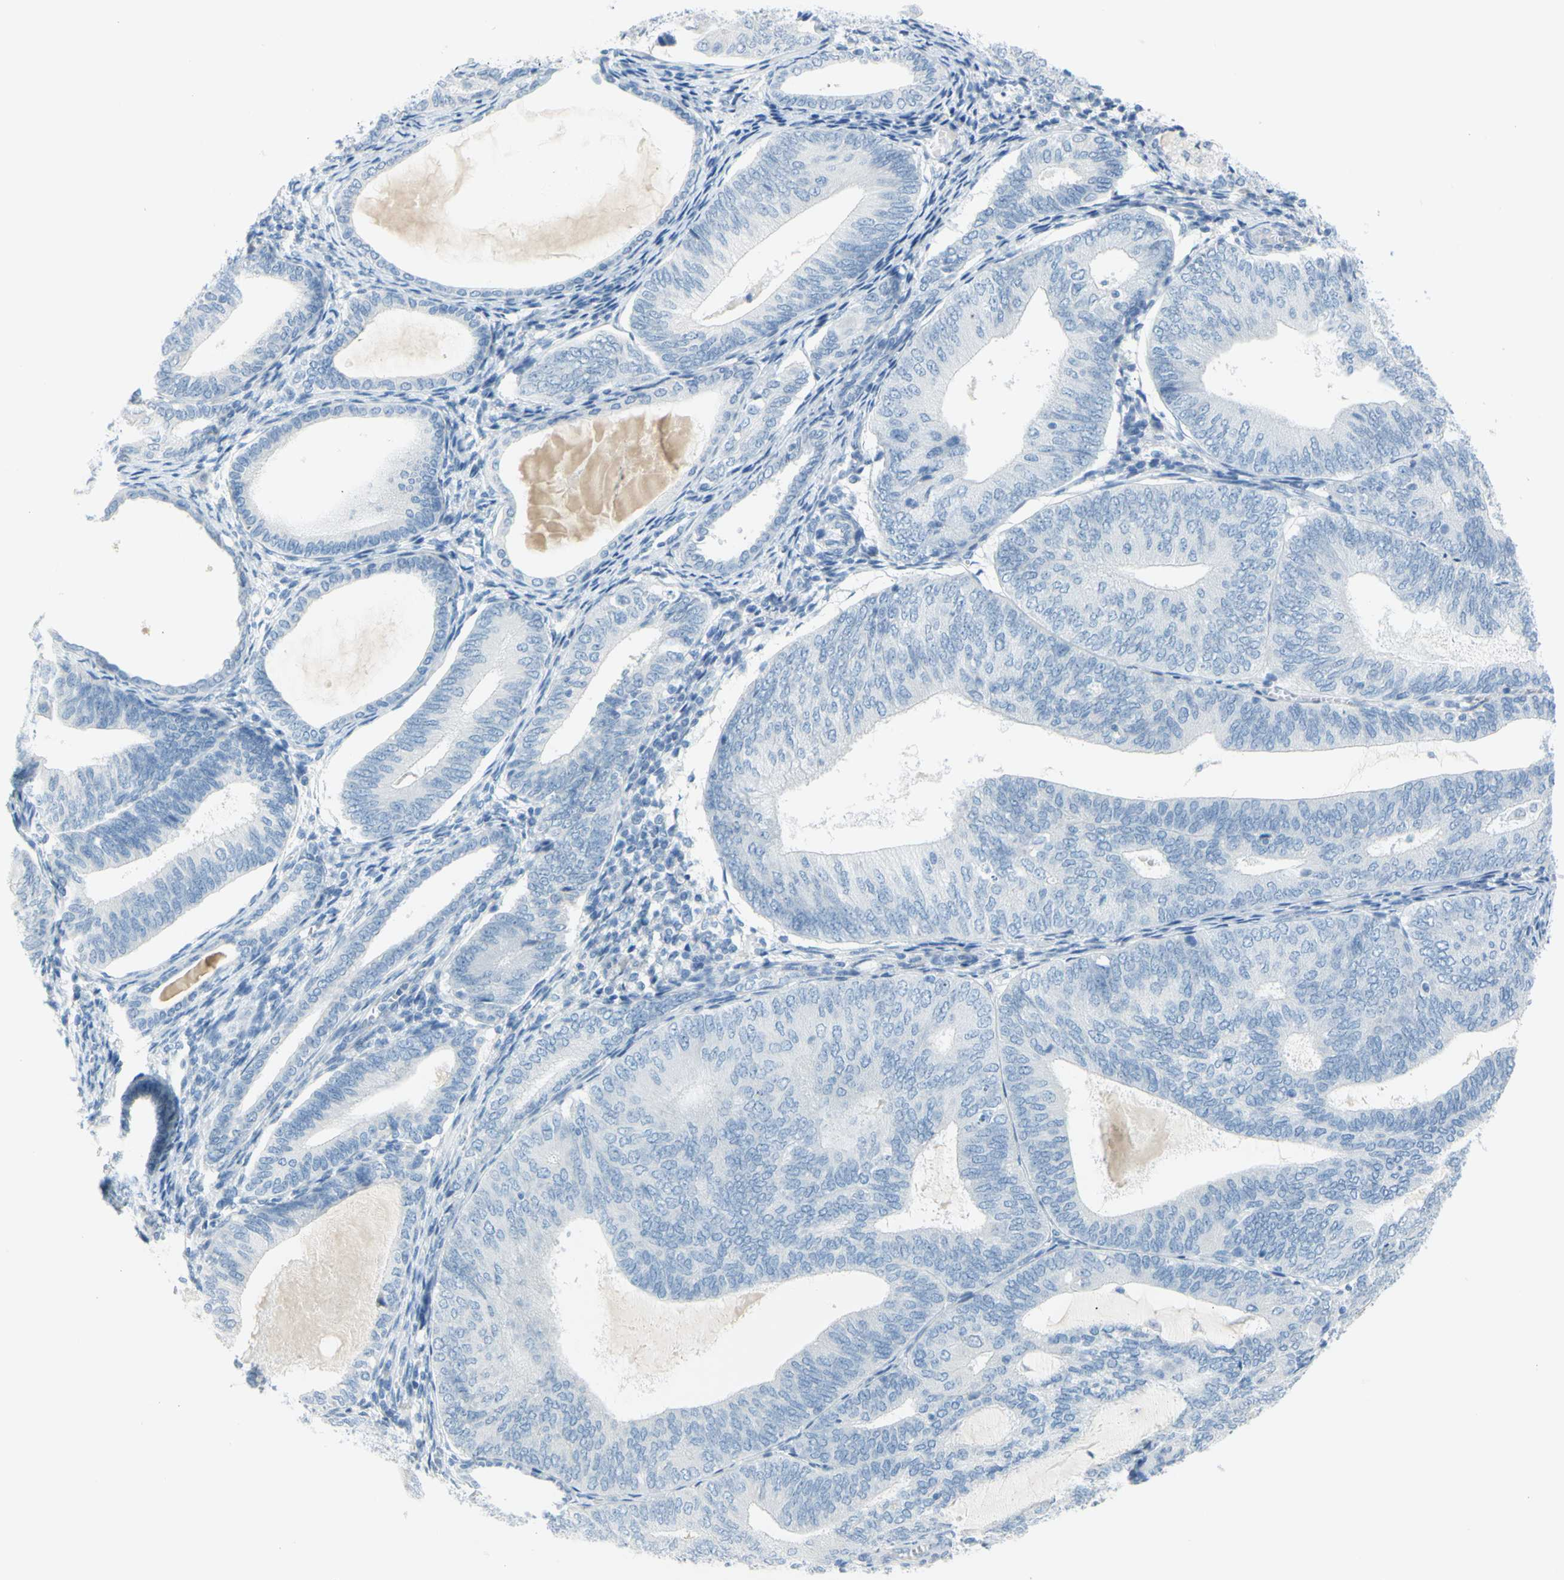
{"staining": {"intensity": "negative", "quantity": "none", "location": "none"}, "tissue": "endometrial cancer", "cell_type": "Tumor cells", "image_type": "cancer", "snomed": [{"axis": "morphology", "description": "Adenocarcinoma, NOS"}, {"axis": "topography", "description": "Endometrium"}], "caption": "IHC histopathology image of neoplastic tissue: endometrial cancer stained with DAB shows no significant protein positivity in tumor cells. Brightfield microscopy of immunohistochemistry stained with DAB (3,3'-diaminobenzidine) (brown) and hematoxylin (blue), captured at high magnification.", "gene": "DCT", "patient": {"sex": "female", "age": 81}}